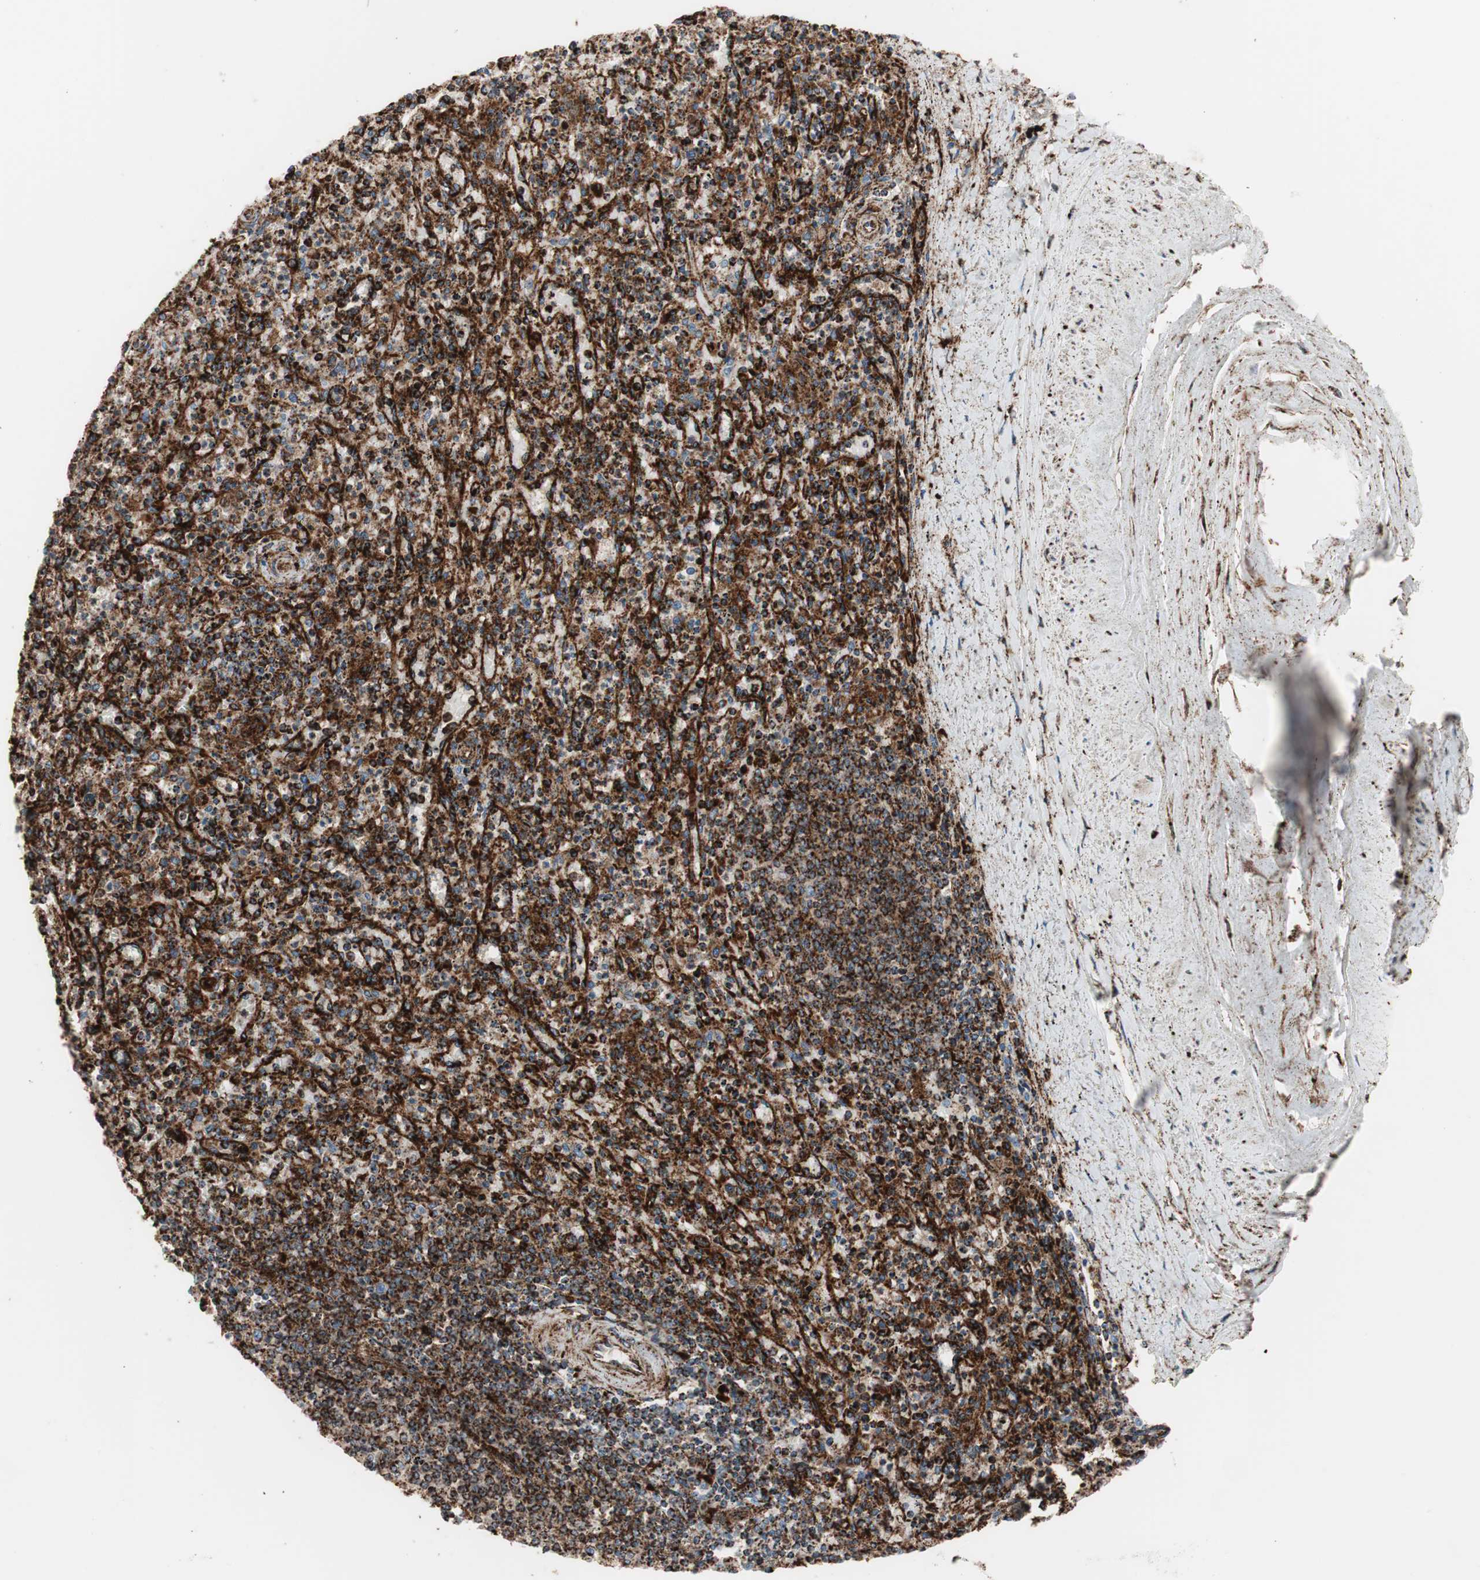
{"staining": {"intensity": "strong", "quantity": ">75%", "location": "cytoplasmic/membranous"}, "tissue": "spleen", "cell_type": "Cells in red pulp", "image_type": "normal", "snomed": [{"axis": "morphology", "description": "Normal tissue, NOS"}, {"axis": "topography", "description": "Spleen"}], "caption": "About >75% of cells in red pulp in normal spleen display strong cytoplasmic/membranous protein positivity as visualized by brown immunohistochemical staining.", "gene": "LAMP1", "patient": {"sex": "male", "age": 72}}